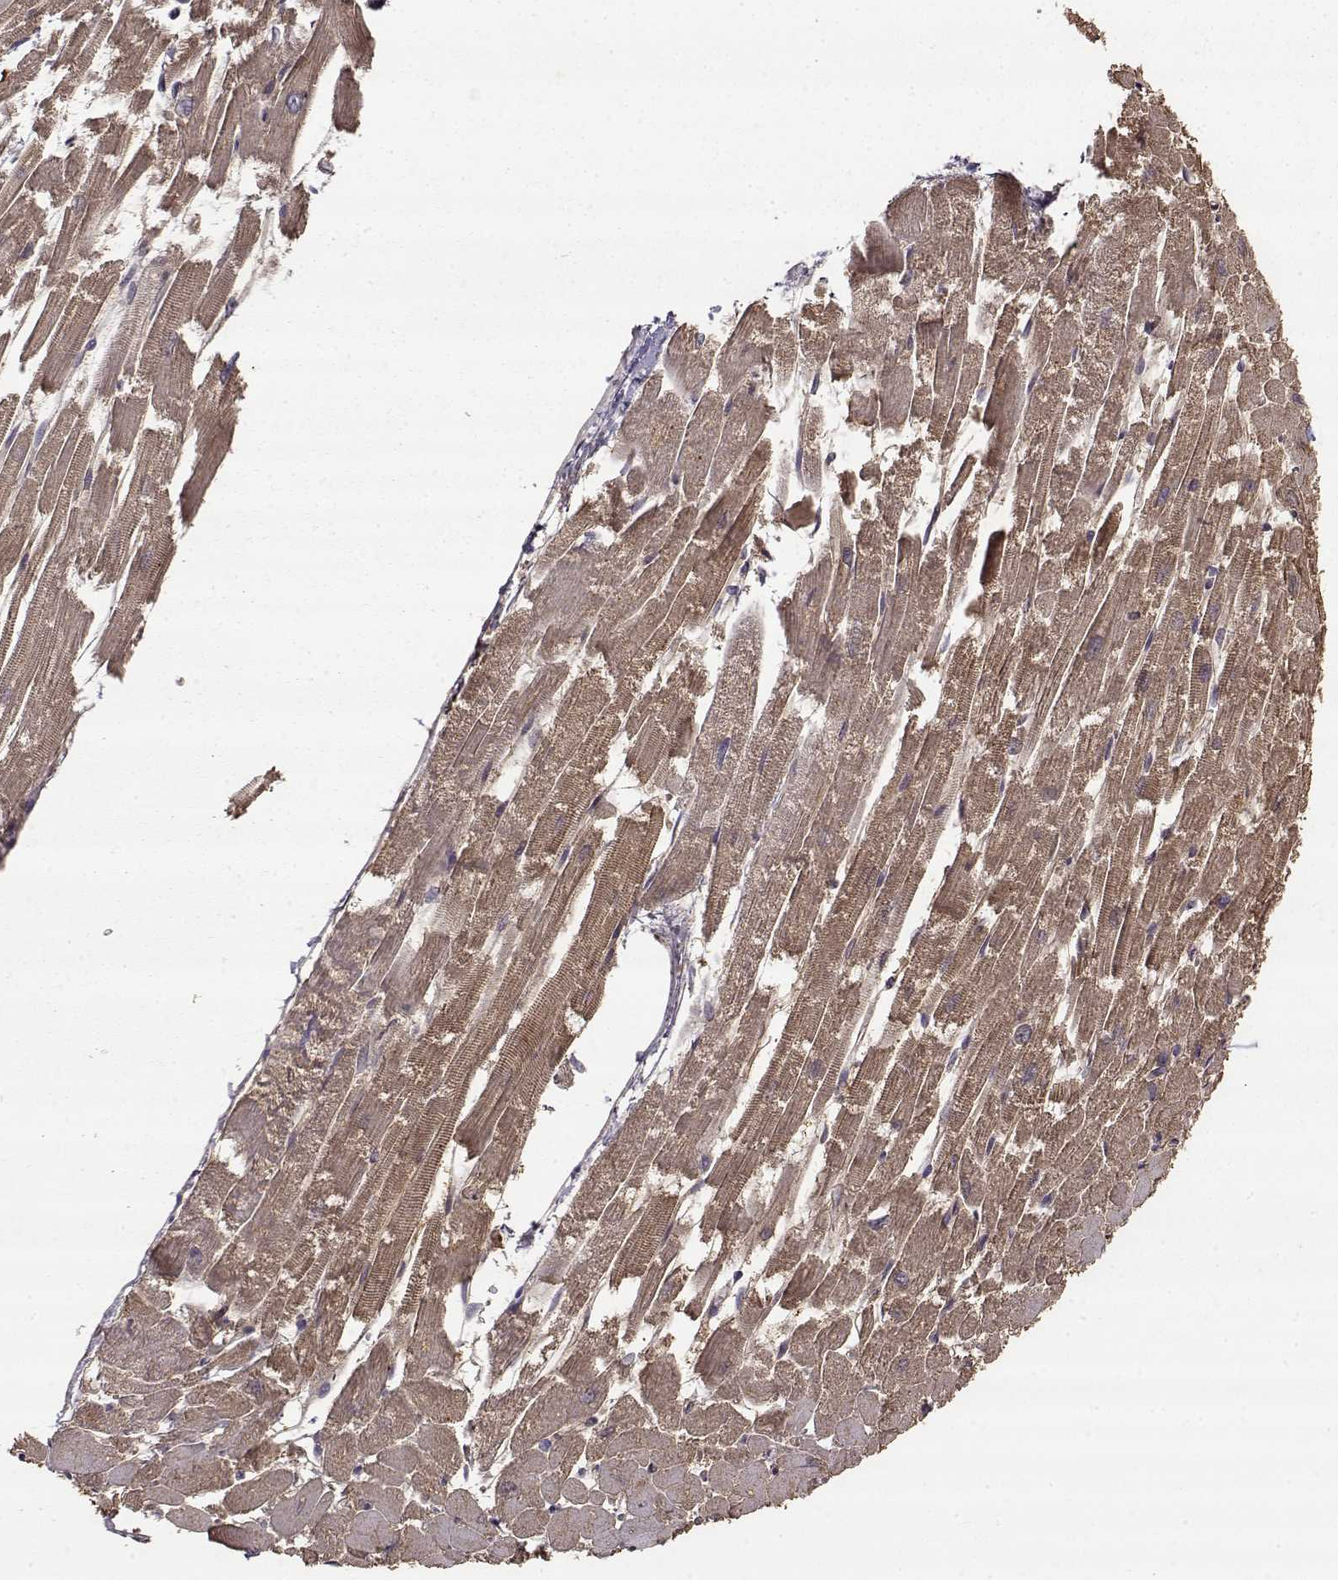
{"staining": {"intensity": "moderate", "quantity": "25%-75%", "location": "cytoplasmic/membranous"}, "tissue": "heart muscle", "cell_type": "Cardiomyocytes", "image_type": "normal", "snomed": [{"axis": "morphology", "description": "Normal tissue, NOS"}, {"axis": "topography", "description": "Heart"}], "caption": "Immunohistochemical staining of normal heart muscle displays medium levels of moderate cytoplasmic/membranous expression in about 25%-75% of cardiomyocytes. (Brightfield microscopy of DAB IHC at high magnification).", "gene": "CRIM1", "patient": {"sex": "female", "age": 52}}